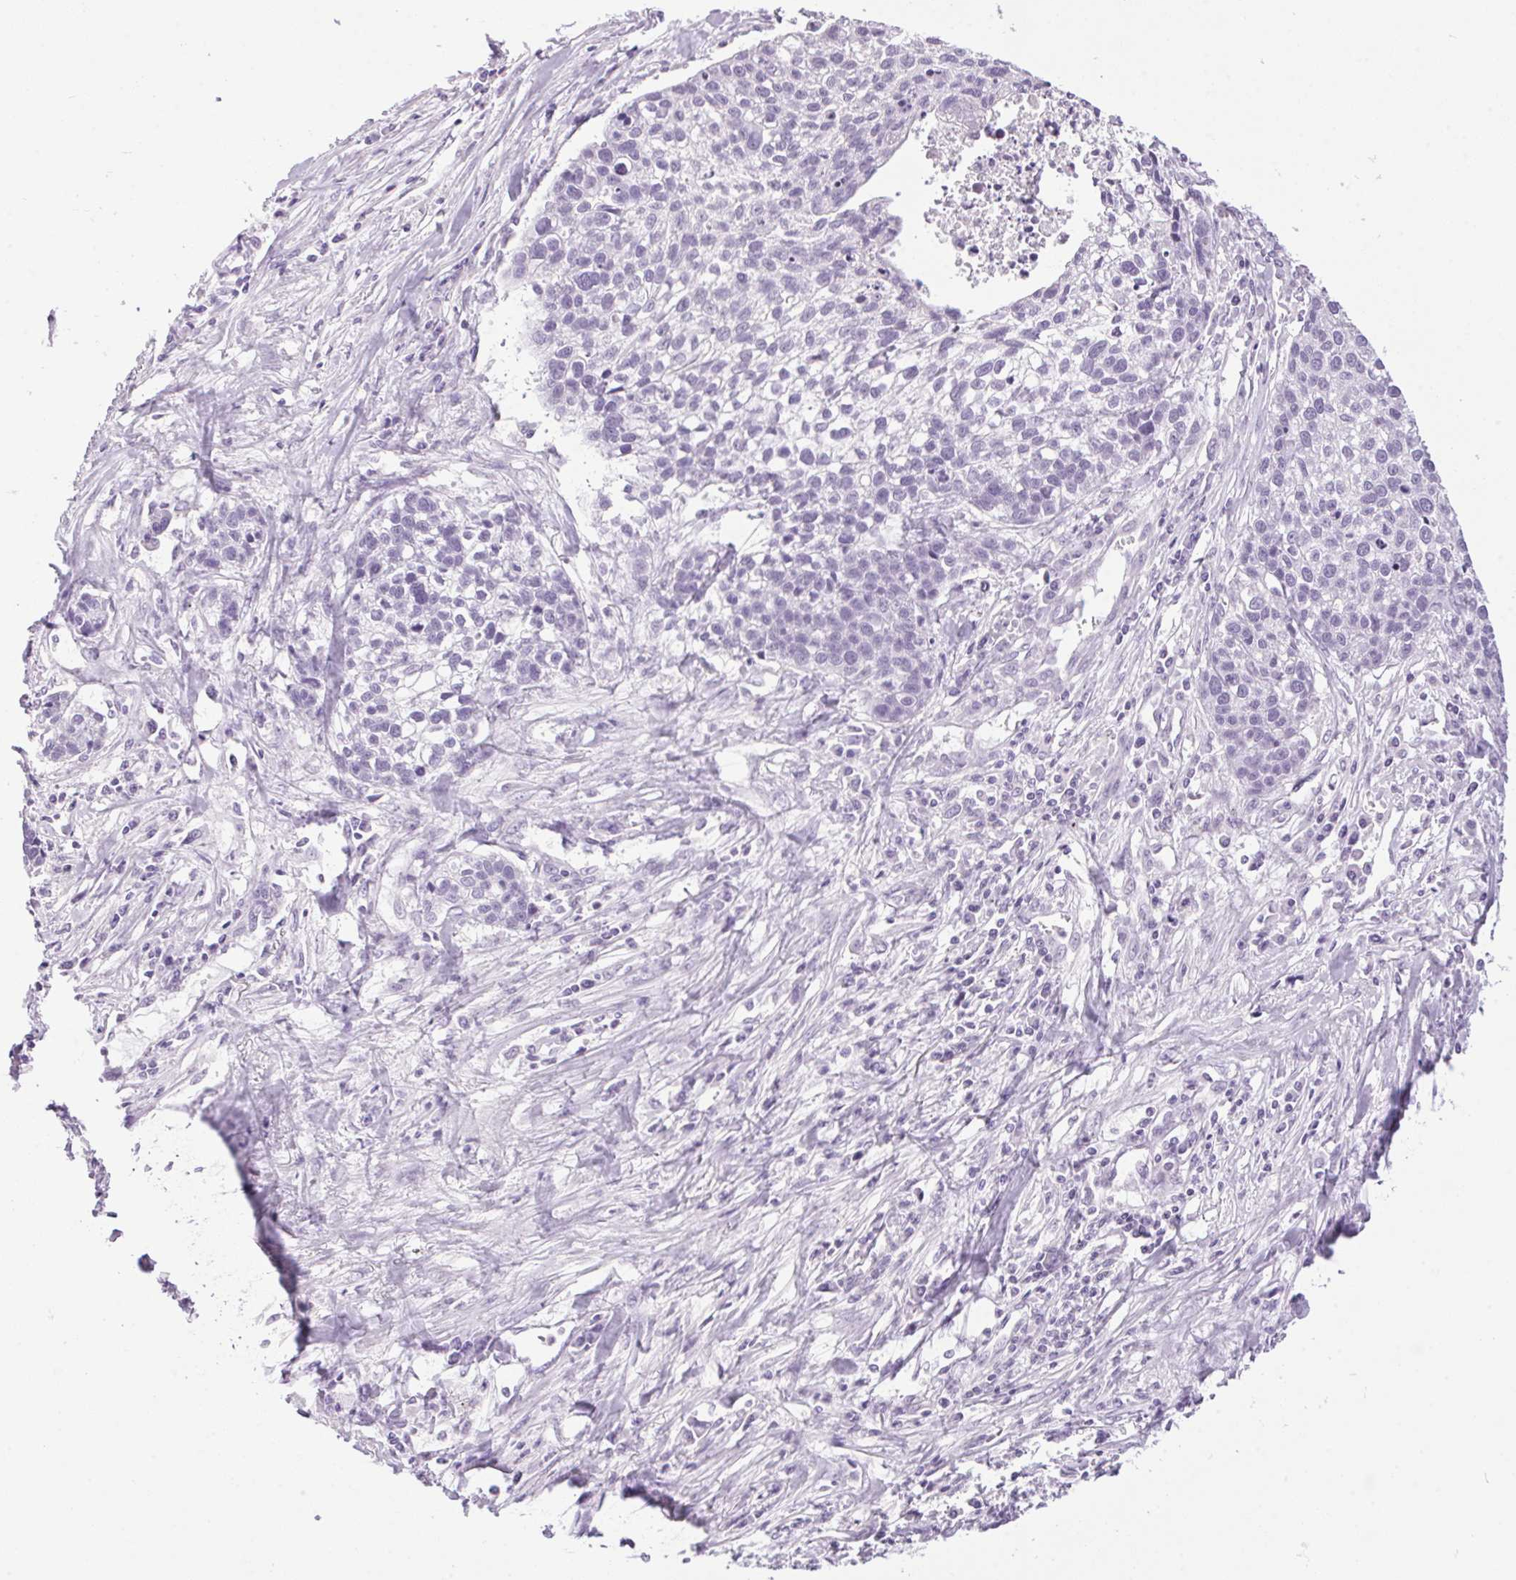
{"staining": {"intensity": "negative", "quantity": "none", "location": "none"}, "tissue": "lung cancer", "cell_type": "Tumor cells", "image_type": "cancer", "snomed": [{"axis": "morphology", "description": "Squamous cell carcinoma, NOS"}, {"axis": "topography", "description": "Lung"}], "caption": "This is an IHC image of lung cancer (squamous cell carcinoma). There is no staining in tumor cells.", "gene": "TMEM88B", "patient": {"sex": "male", "age": 74}}